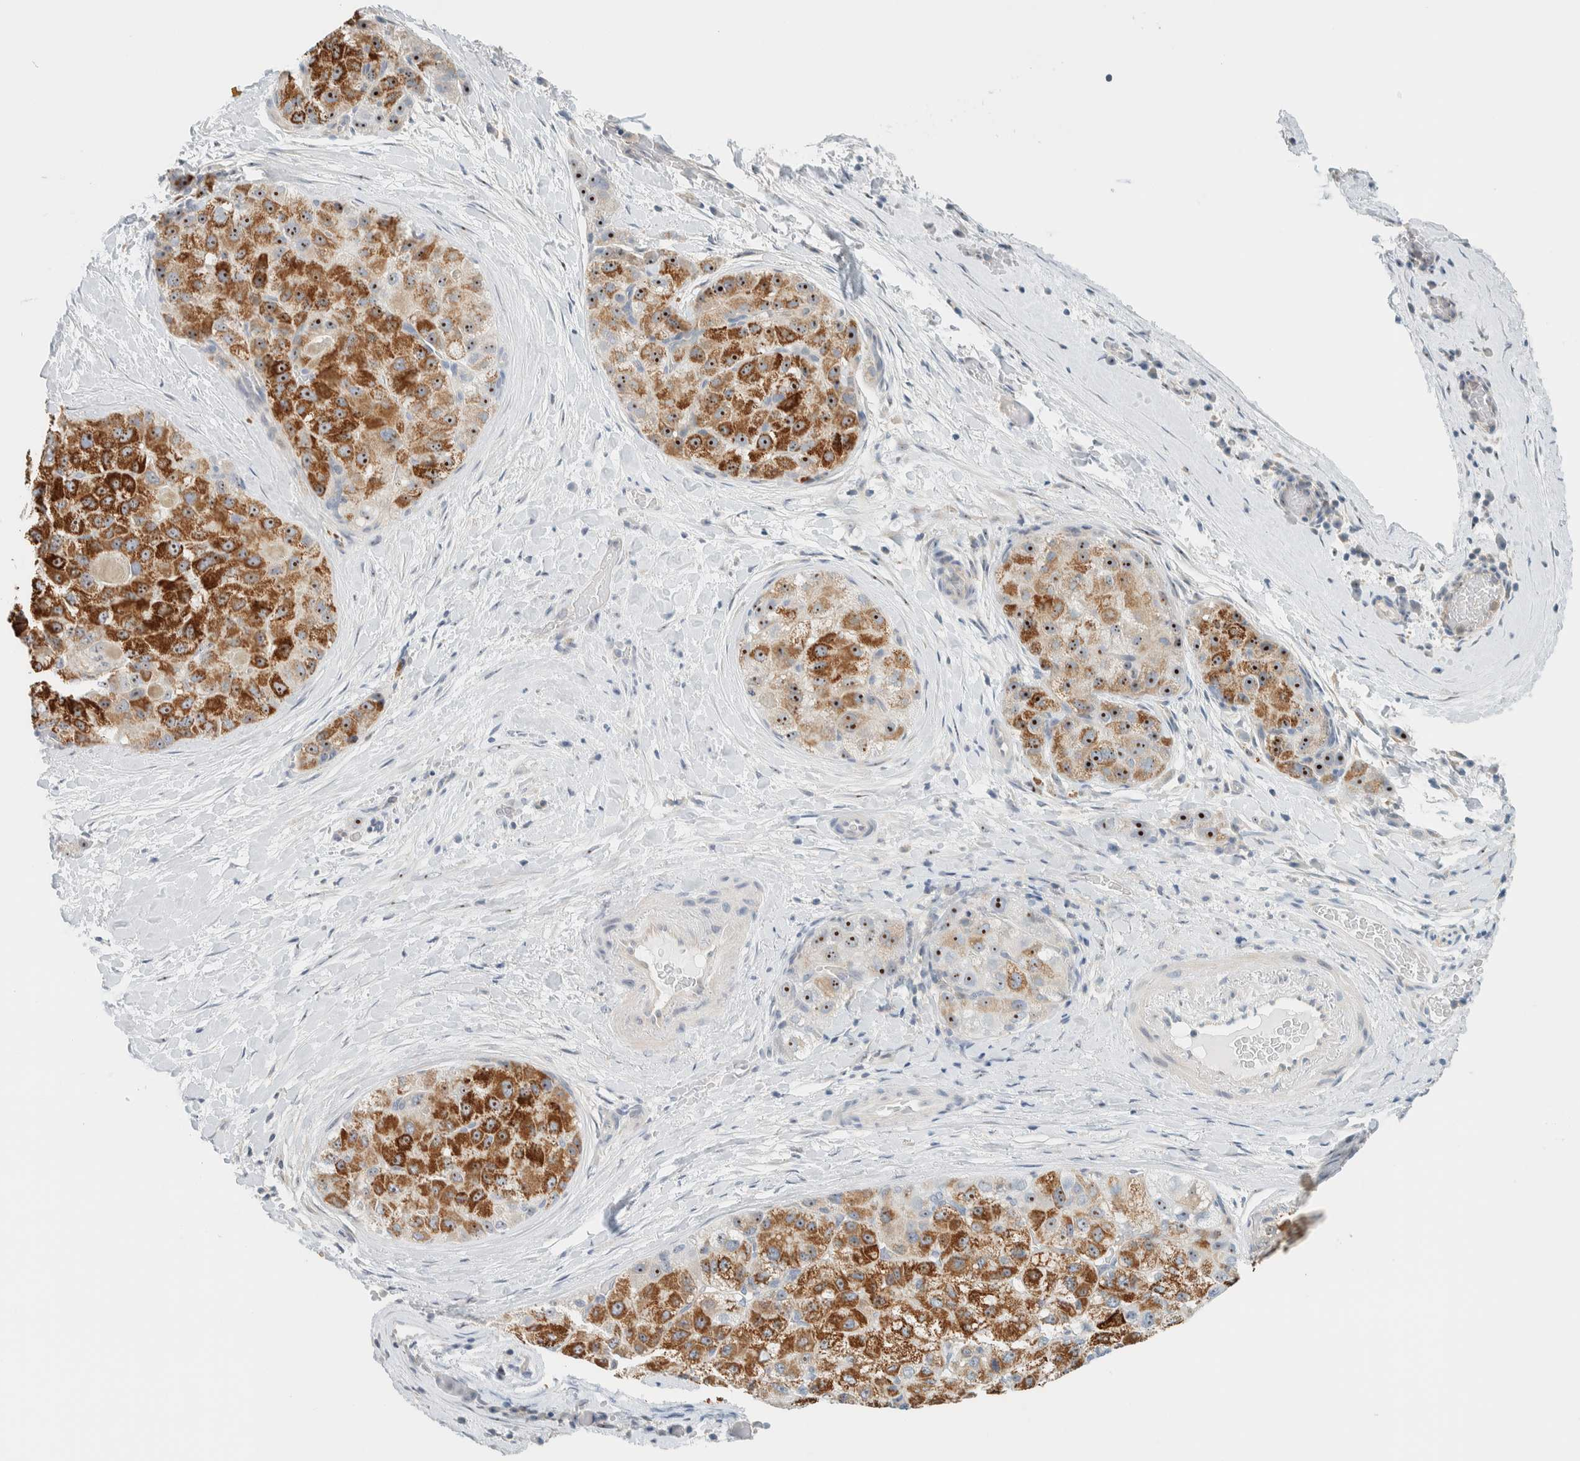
{"staining": {"intensity": "strong", "quantity": ">75%", "location": "cytoplasmic/membranous,nuclear"}, "tissue": "liver cancer", "cell_type": "Tumor cells", "image_type": "cancer", "snomed": [{"axis": "morphology", "description": "Carcinoma, Hepatocellular, NOS"}, {"axis": "topography", "description": "Liver"}], "caption": "This is a histology image of immunohistochemistry (IHC) staining of liver hepatocellular carcinoma, which shows strong positivity in the cytoplasmic/membranous and nuclear of tumor cells.", "gene": "NDE1", "patient": {"sex": "male", "age": 80}}